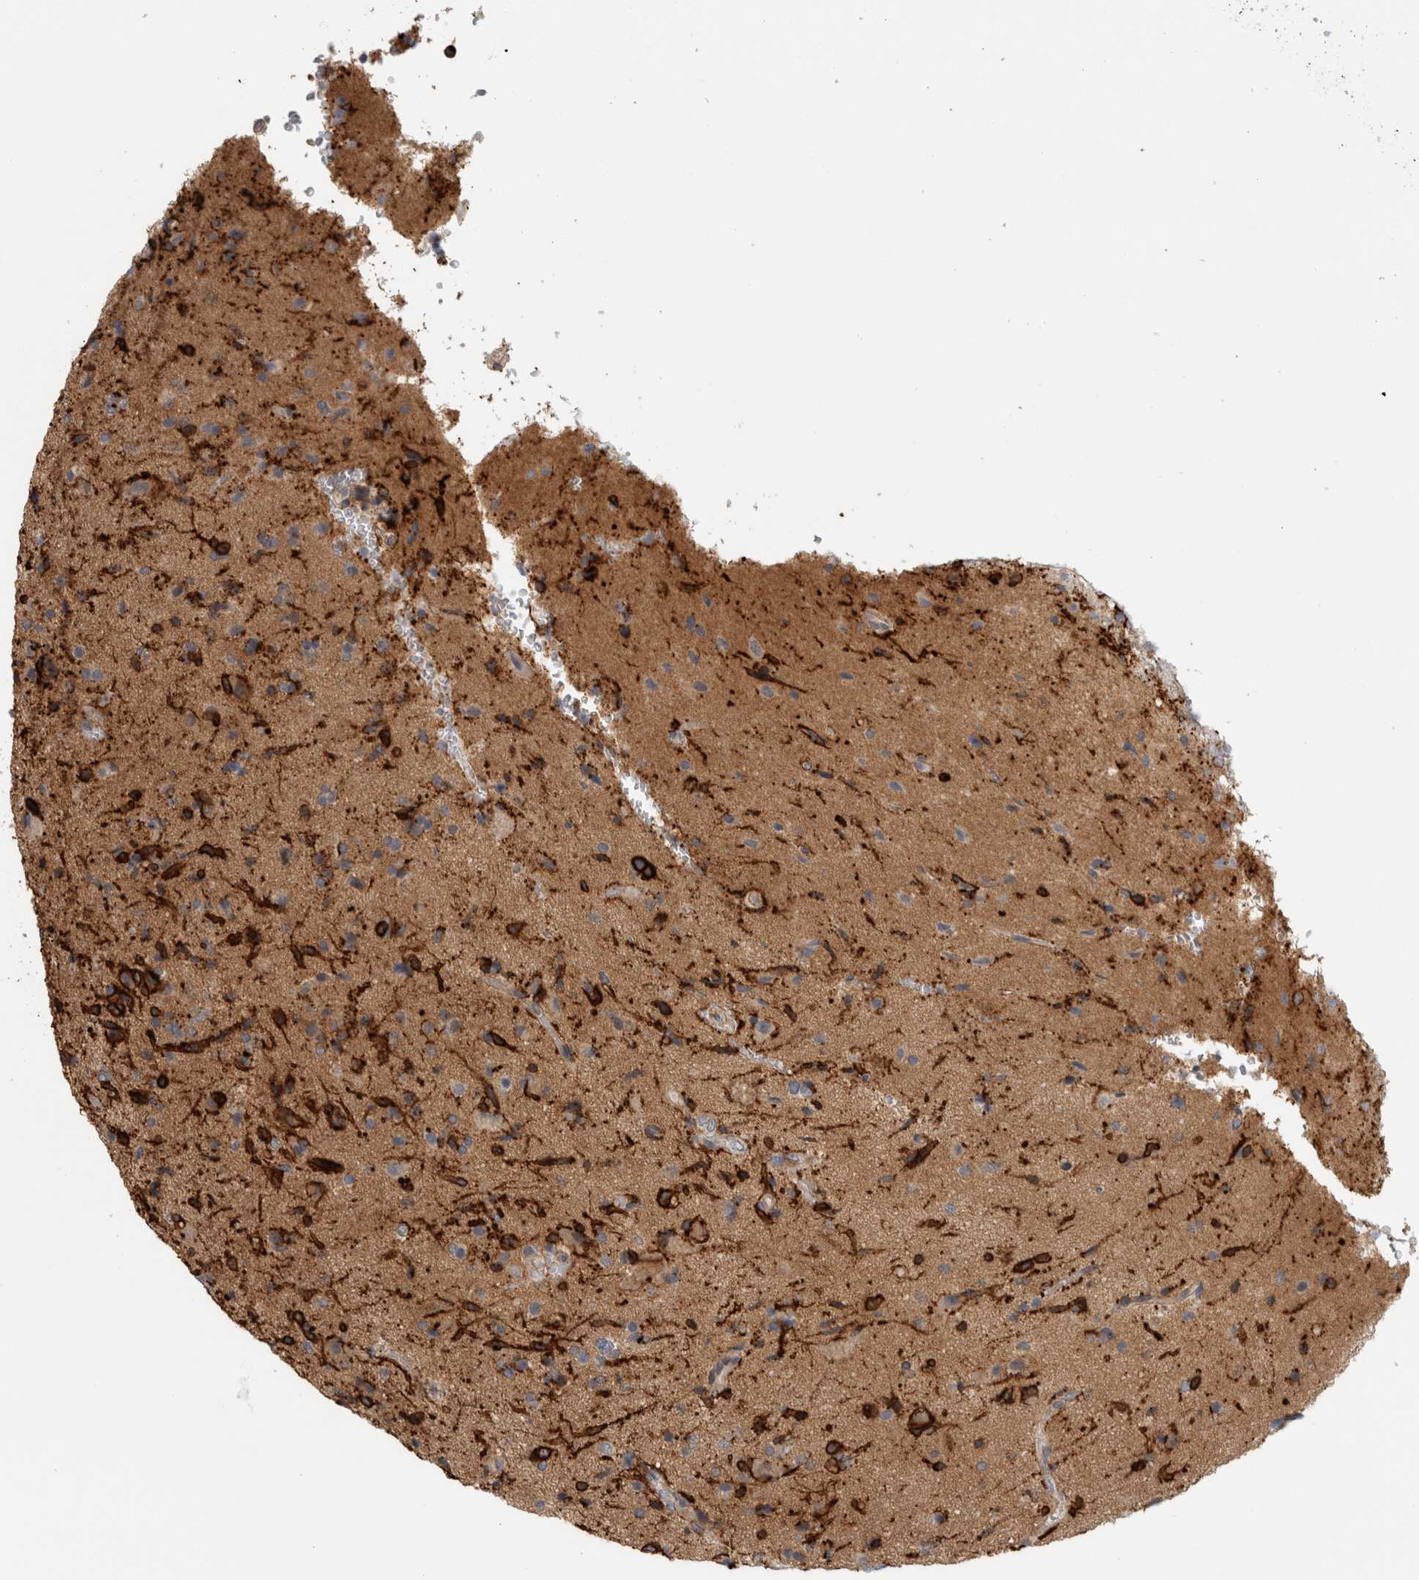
{"staining": {"intensity": "strong", "quantity": "25%-75%", "location": "cytoplasmic/membranous"}, "tissue": "glioma", "cell_type": "Tumor cells", "image_type": "cancer", "snomed": [{"axis": "morphology", "description": "Glioma, malignant, High grade"}, {"axis": "topography", "description": "Brain"}], "caption": "Protein staining of glioma tissue displays strong cytoplasmic/membranous expression in about 25%-75% of tumor cells.", "gene": "ZNF804B", "patient": {"sex": "male", "age": 72}}